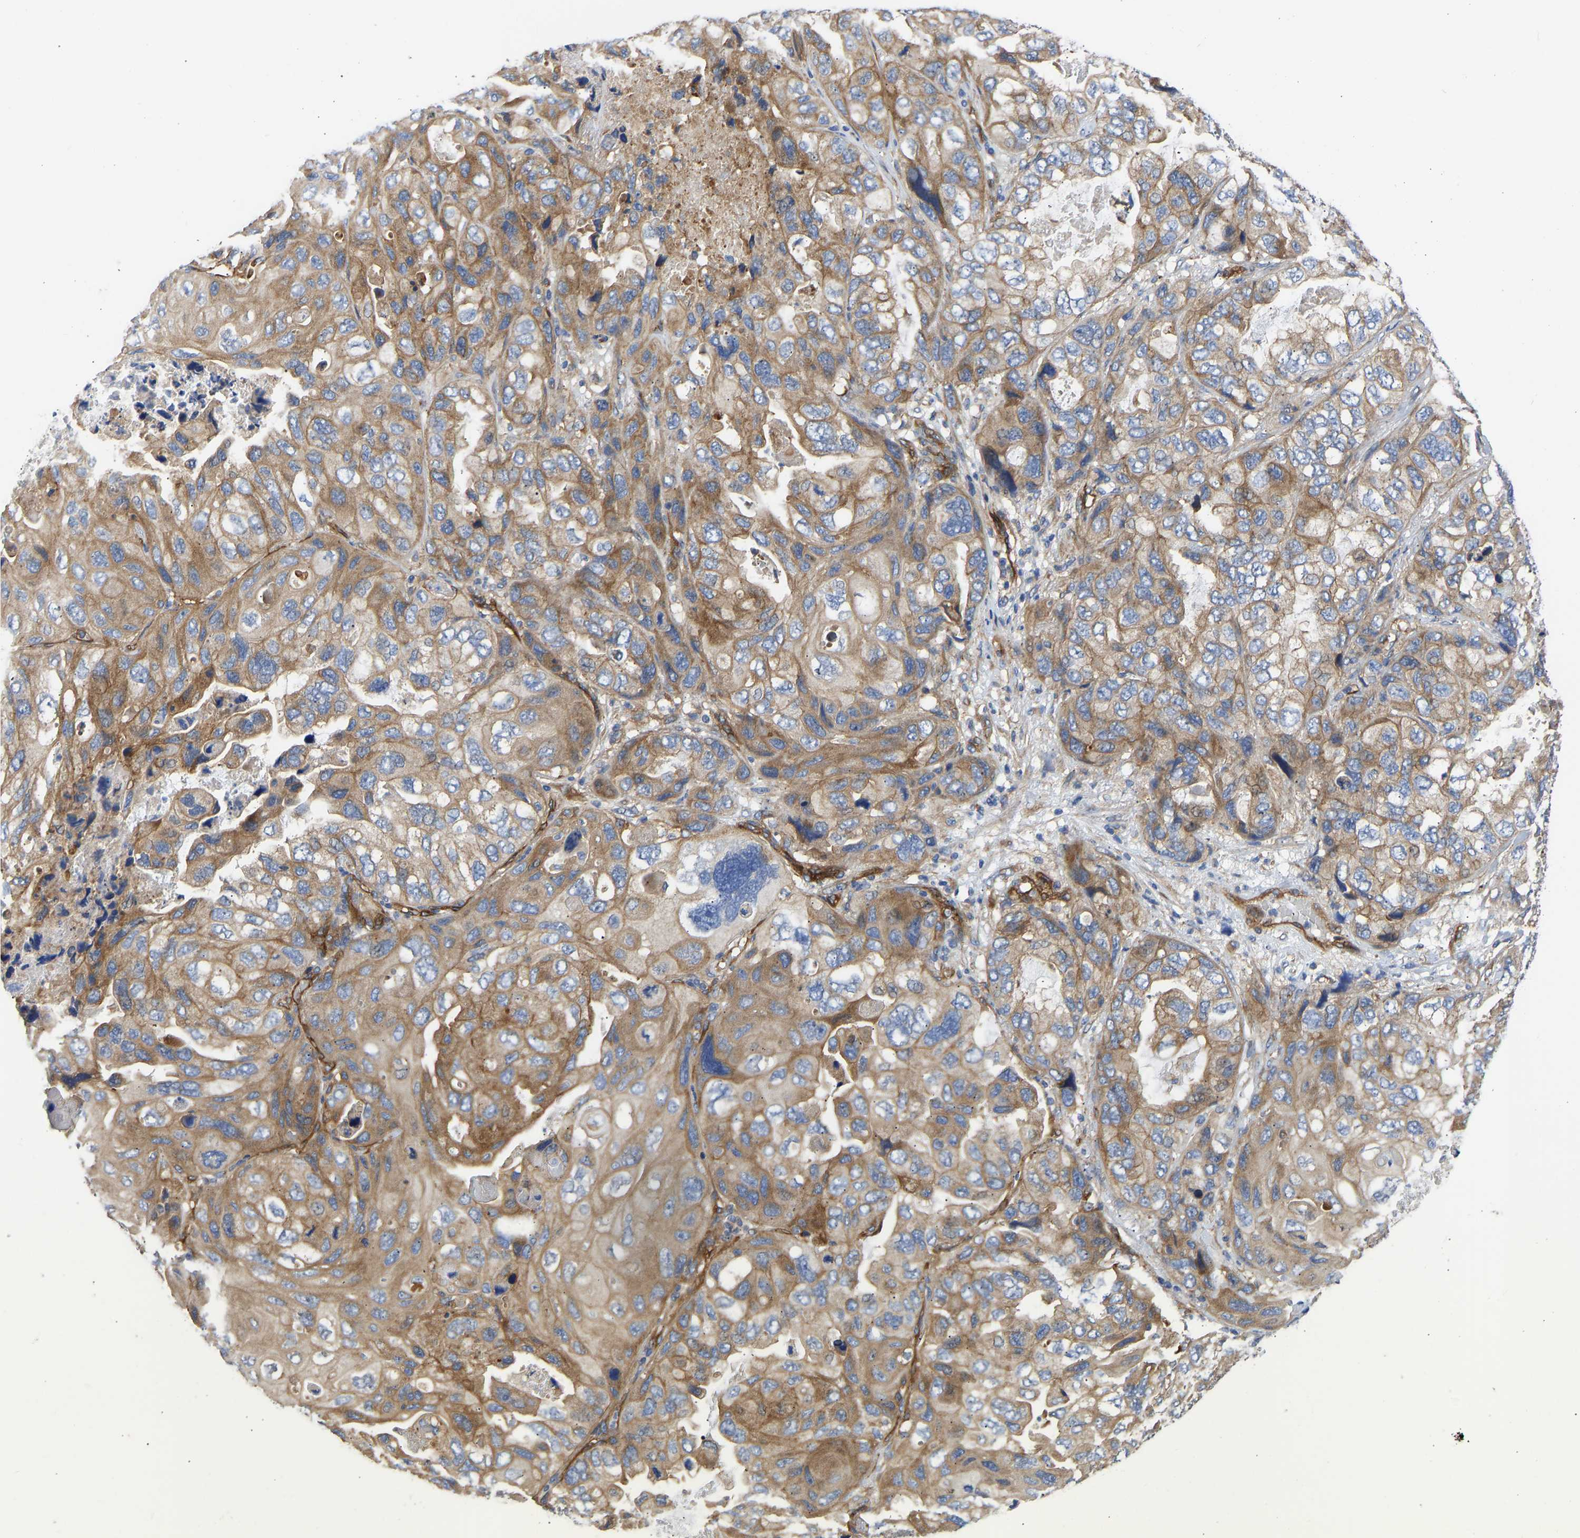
{"staining": {"intensity": "moderate", "quantity": ">75%", "location": "cytoplasmic/membranous"}, "tissue": "lung cancer", "cell_type": "Tumor cells", "image_type": "cancer", "snomed": [{"axis": "morphology", "description": "Squamous cell carcinoma, NOS"}, {"axis": "topography", "description": "Lung"}], "caption": "A photomicrograph of human lung cancer stained for a protein exhibits moderate cytoplasmic/membranous brown staining in tumor cells. (Stains: DAB (3,3'-diaminobenzidine) in brown, nuclei in blue, Microscopy: brightfield microscopy at high magnification).", "gene": "MYO1C", "patient": {"sex": "female", "age": 73}}